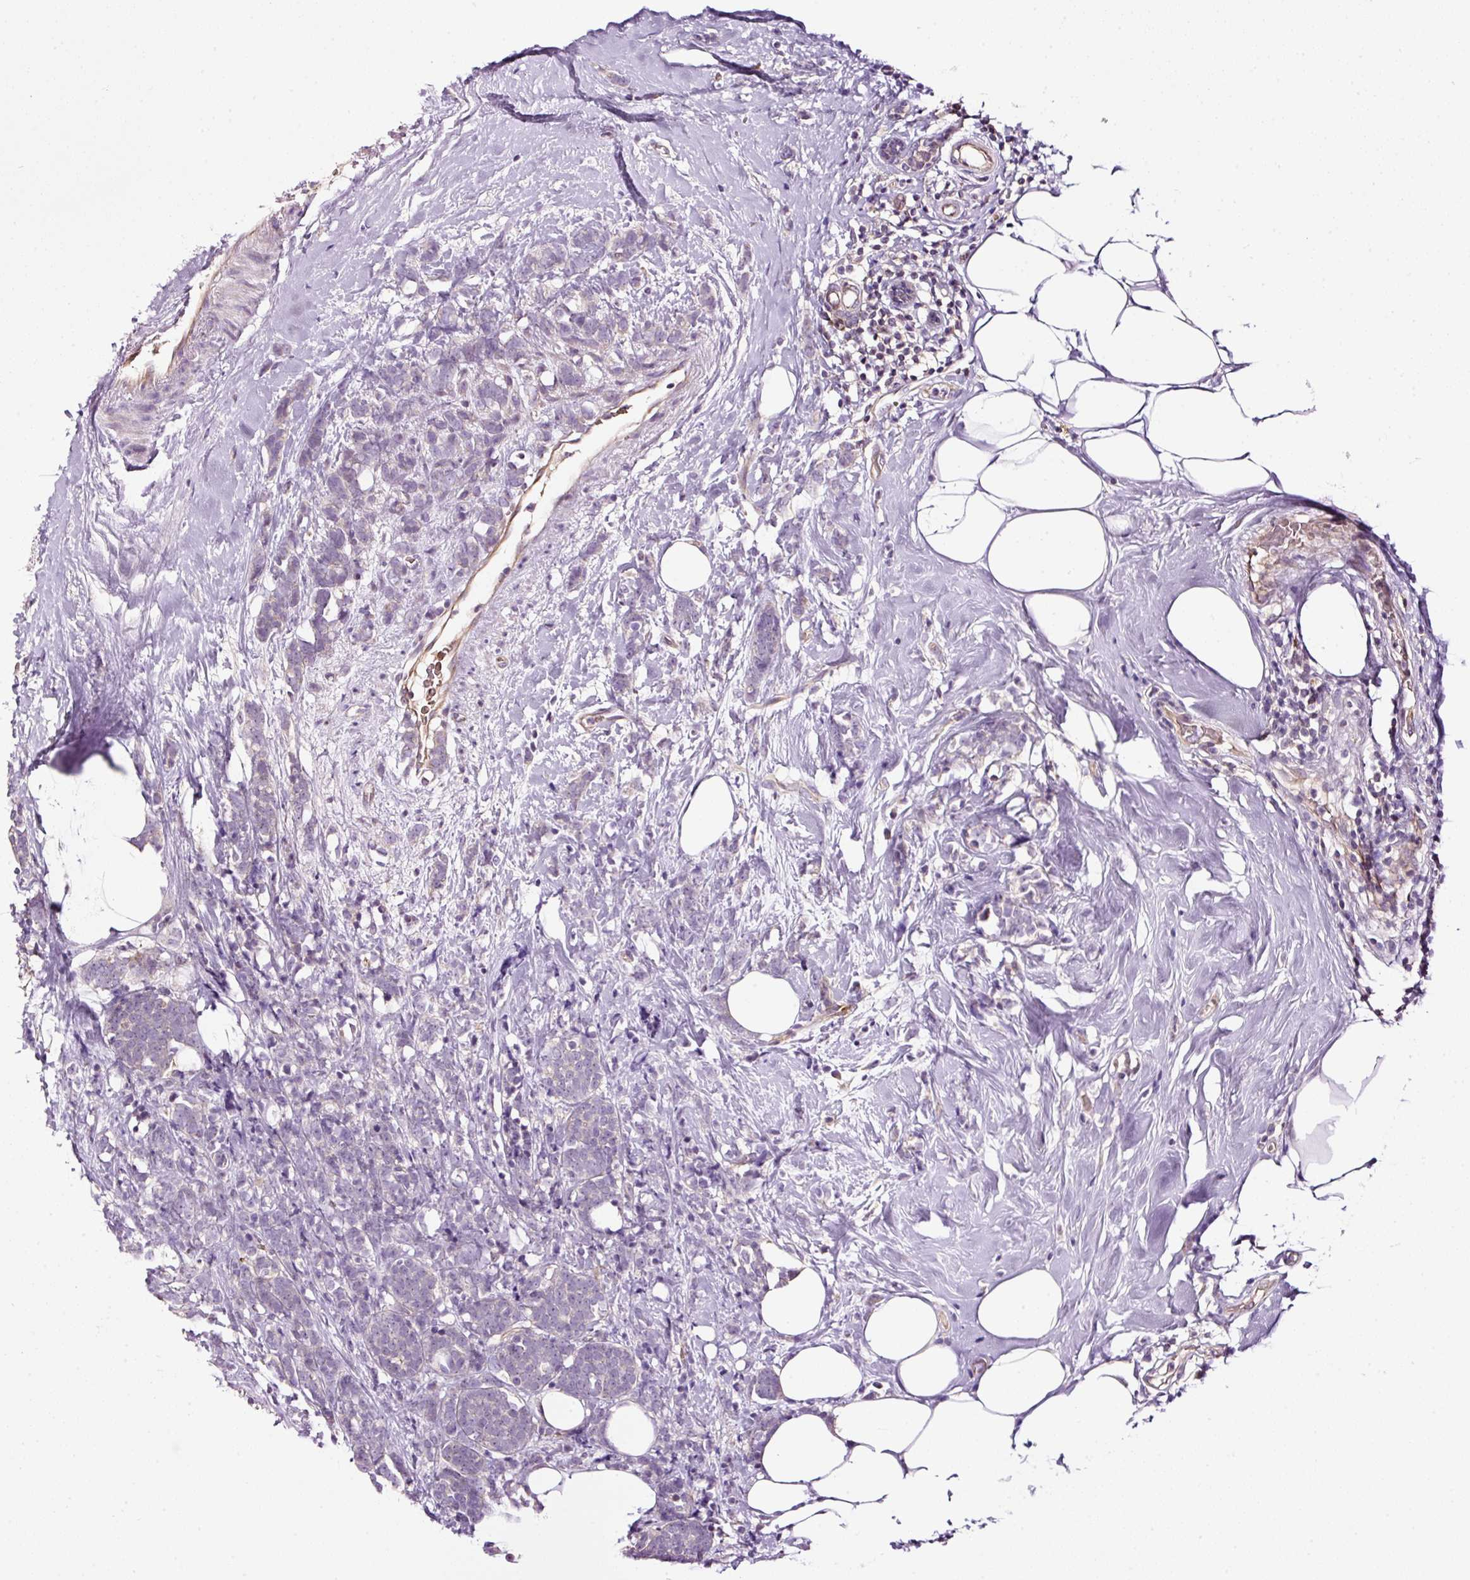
{"staining": {"intensity": "negative", "quantity": "none", "location": "none"}, "tissue": "breast cancer", "cell_type": "Tumor cells", "image_type": "cancer", "snomed": [{"axis": "morphology", "description": "Lobular carcinoma"}, {"axis": "topography", "description": "Breast"}], "caption": "Immunohistochemical staining of human breast cancer displays no significant staining in tumor cells.", "gene": "USHBP1", "patient": {"sex": "female", "age": 58}}